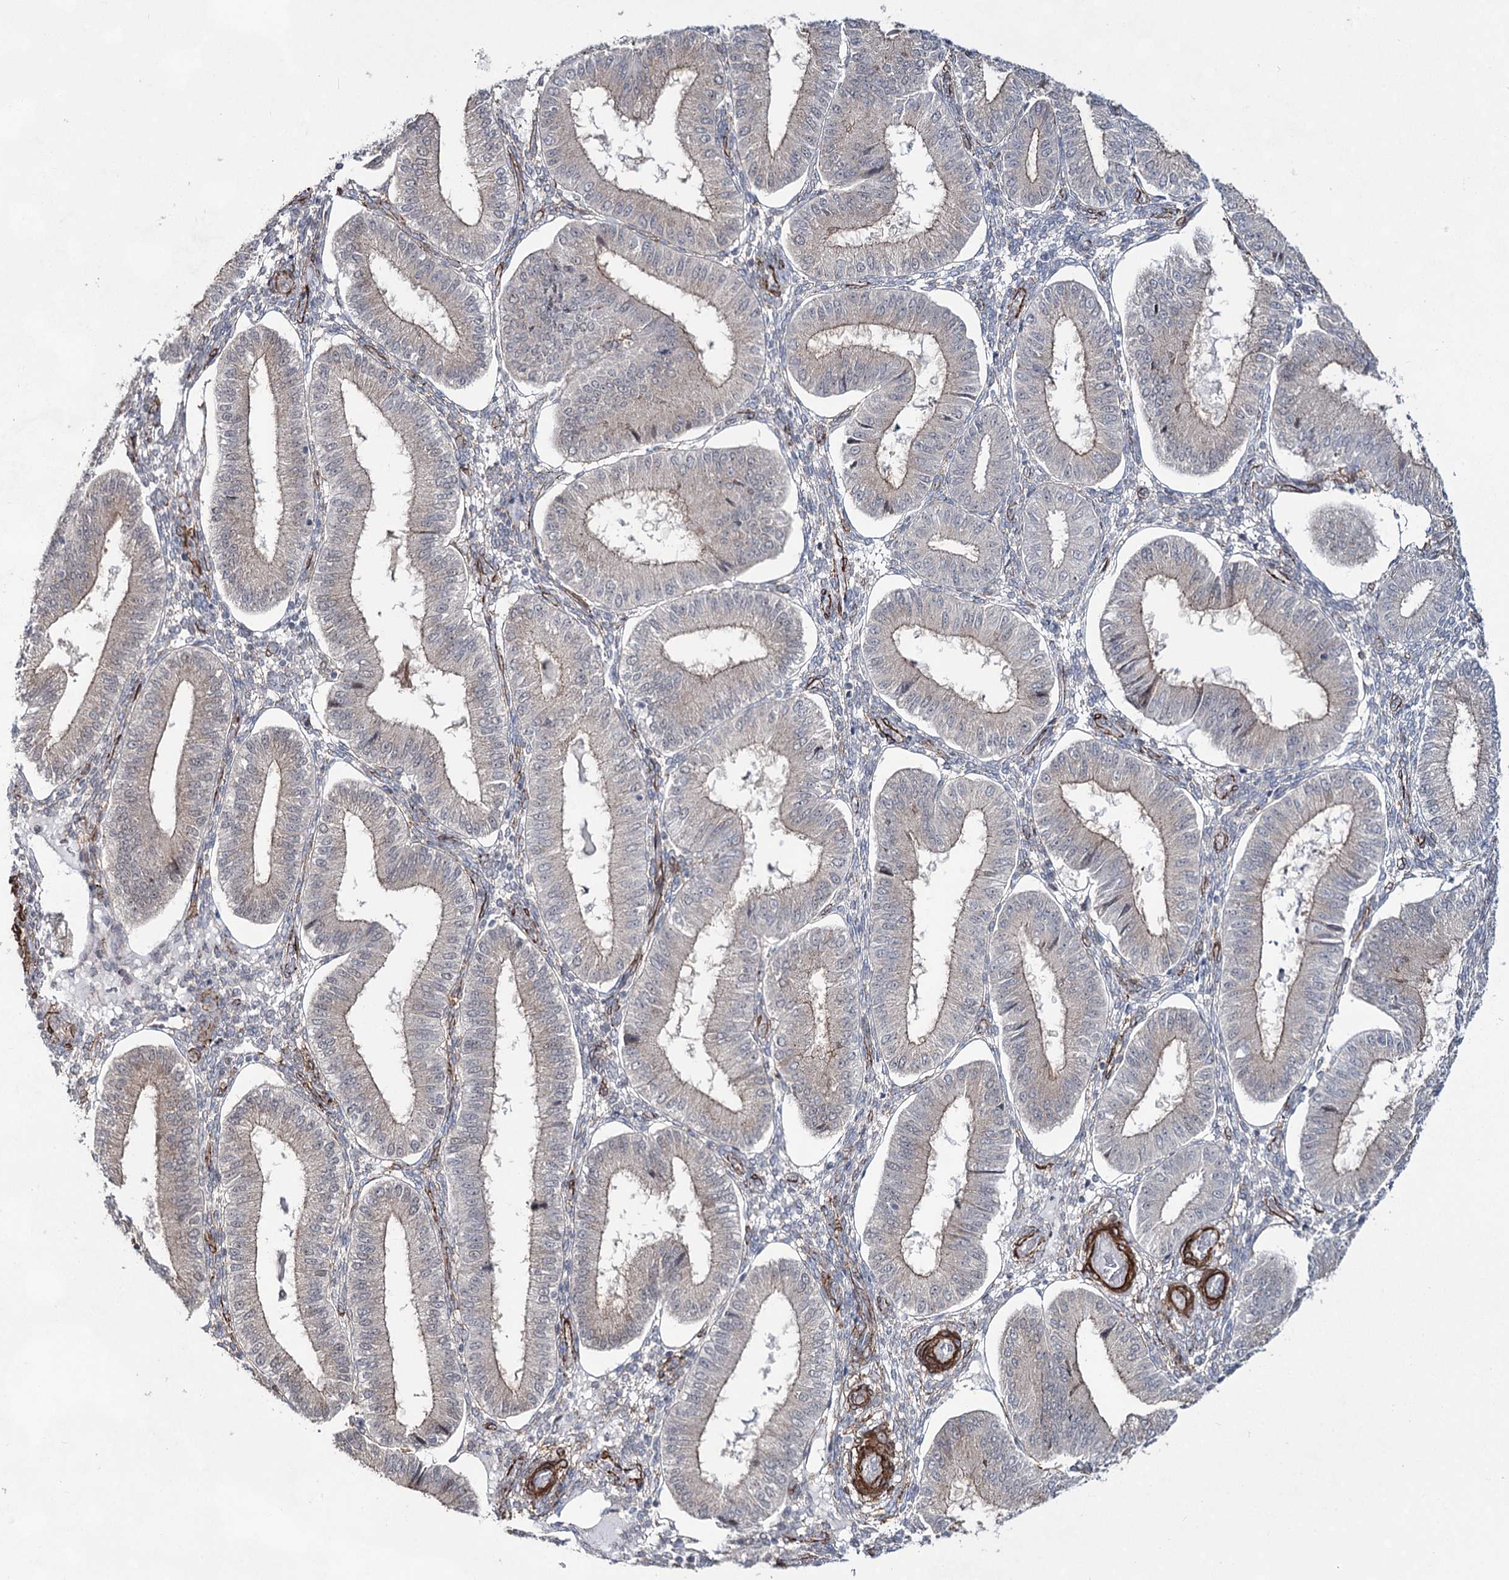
{"staining": {"intensity": "weak", "quantity": "<25%", "location": "cytoplasmic/membranous"}, "tissue": "endometrium", "cell_type": "Cells in endometrial stroma", "image_type": "normal", "snomed": [{"axis": "morphology", "description": "Normal tissue, NOS"}, {"axis": "topography", "description": "Endometrium"}], "caption": "High magnification brightfield microscopy of benign endometrium stained with DAB (brown) and counterstained with hematoxylin (blue): cells in endometrial stroma show no significant expression.", "gene": "CWF19L1", "patient": {"sex": "female", "age": 39}}